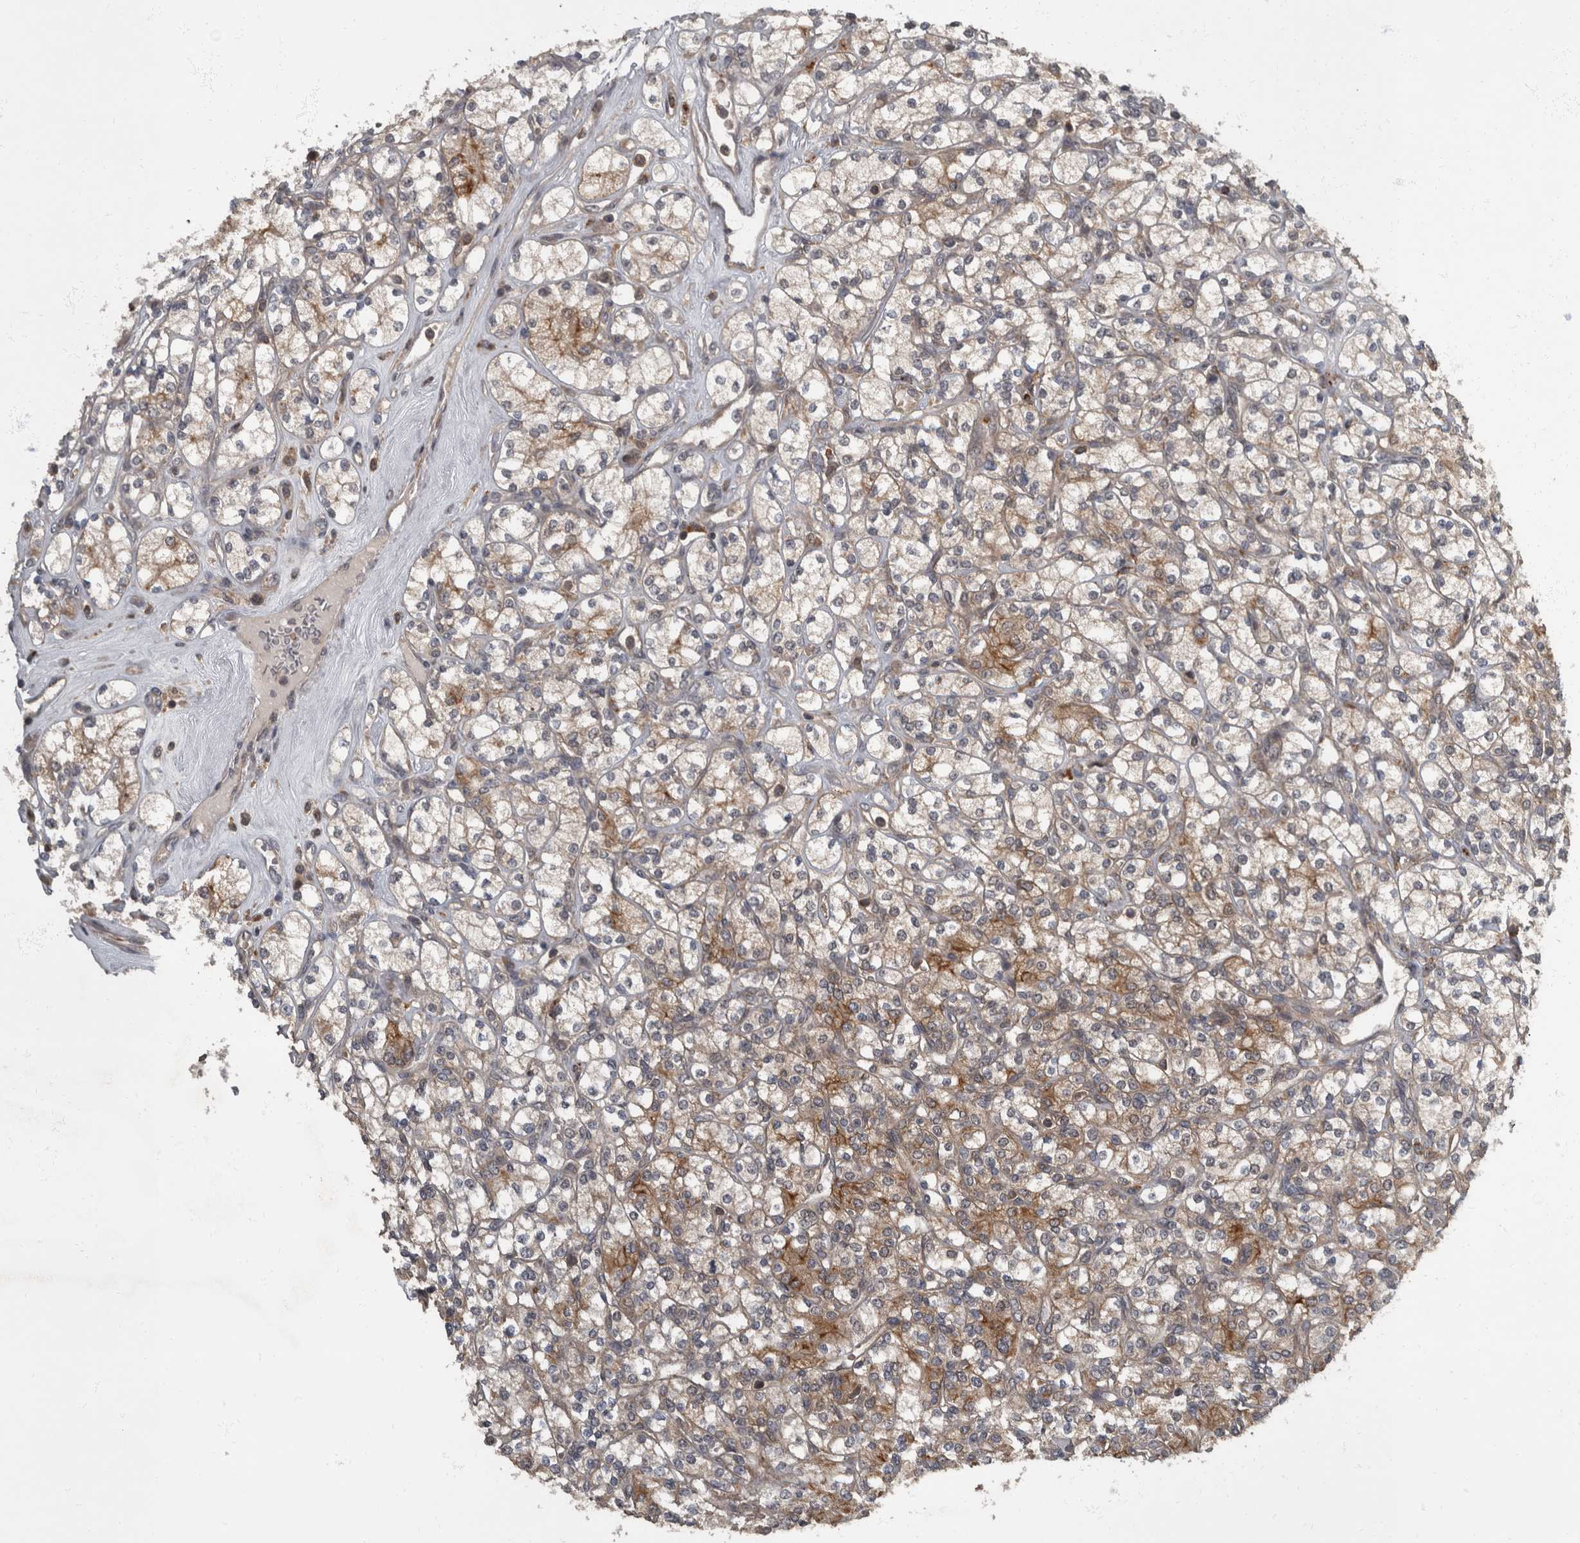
{"staining": {"intensity": "moderate", "quantity": "25%-75%", "location": "cytoplasmic/membranous"}, "tissue": "renal cancer", "cell_type": "Tumor cells", "image_type": "cancer", "snomed": [{"axis": "morphology", "description": "Adenocarcinoma, NOS"}, {"axis": "topography", "description": "Kidney"}], "caption": "Protein staining of renal cancer (adenocarcinoma) tissue reveals moderate cytoplasmic/membranous staining in approximately 25%-75% of tumor cells.", "gene": "RABGGTB", "patient": {"sex": "male", "age": 77}}